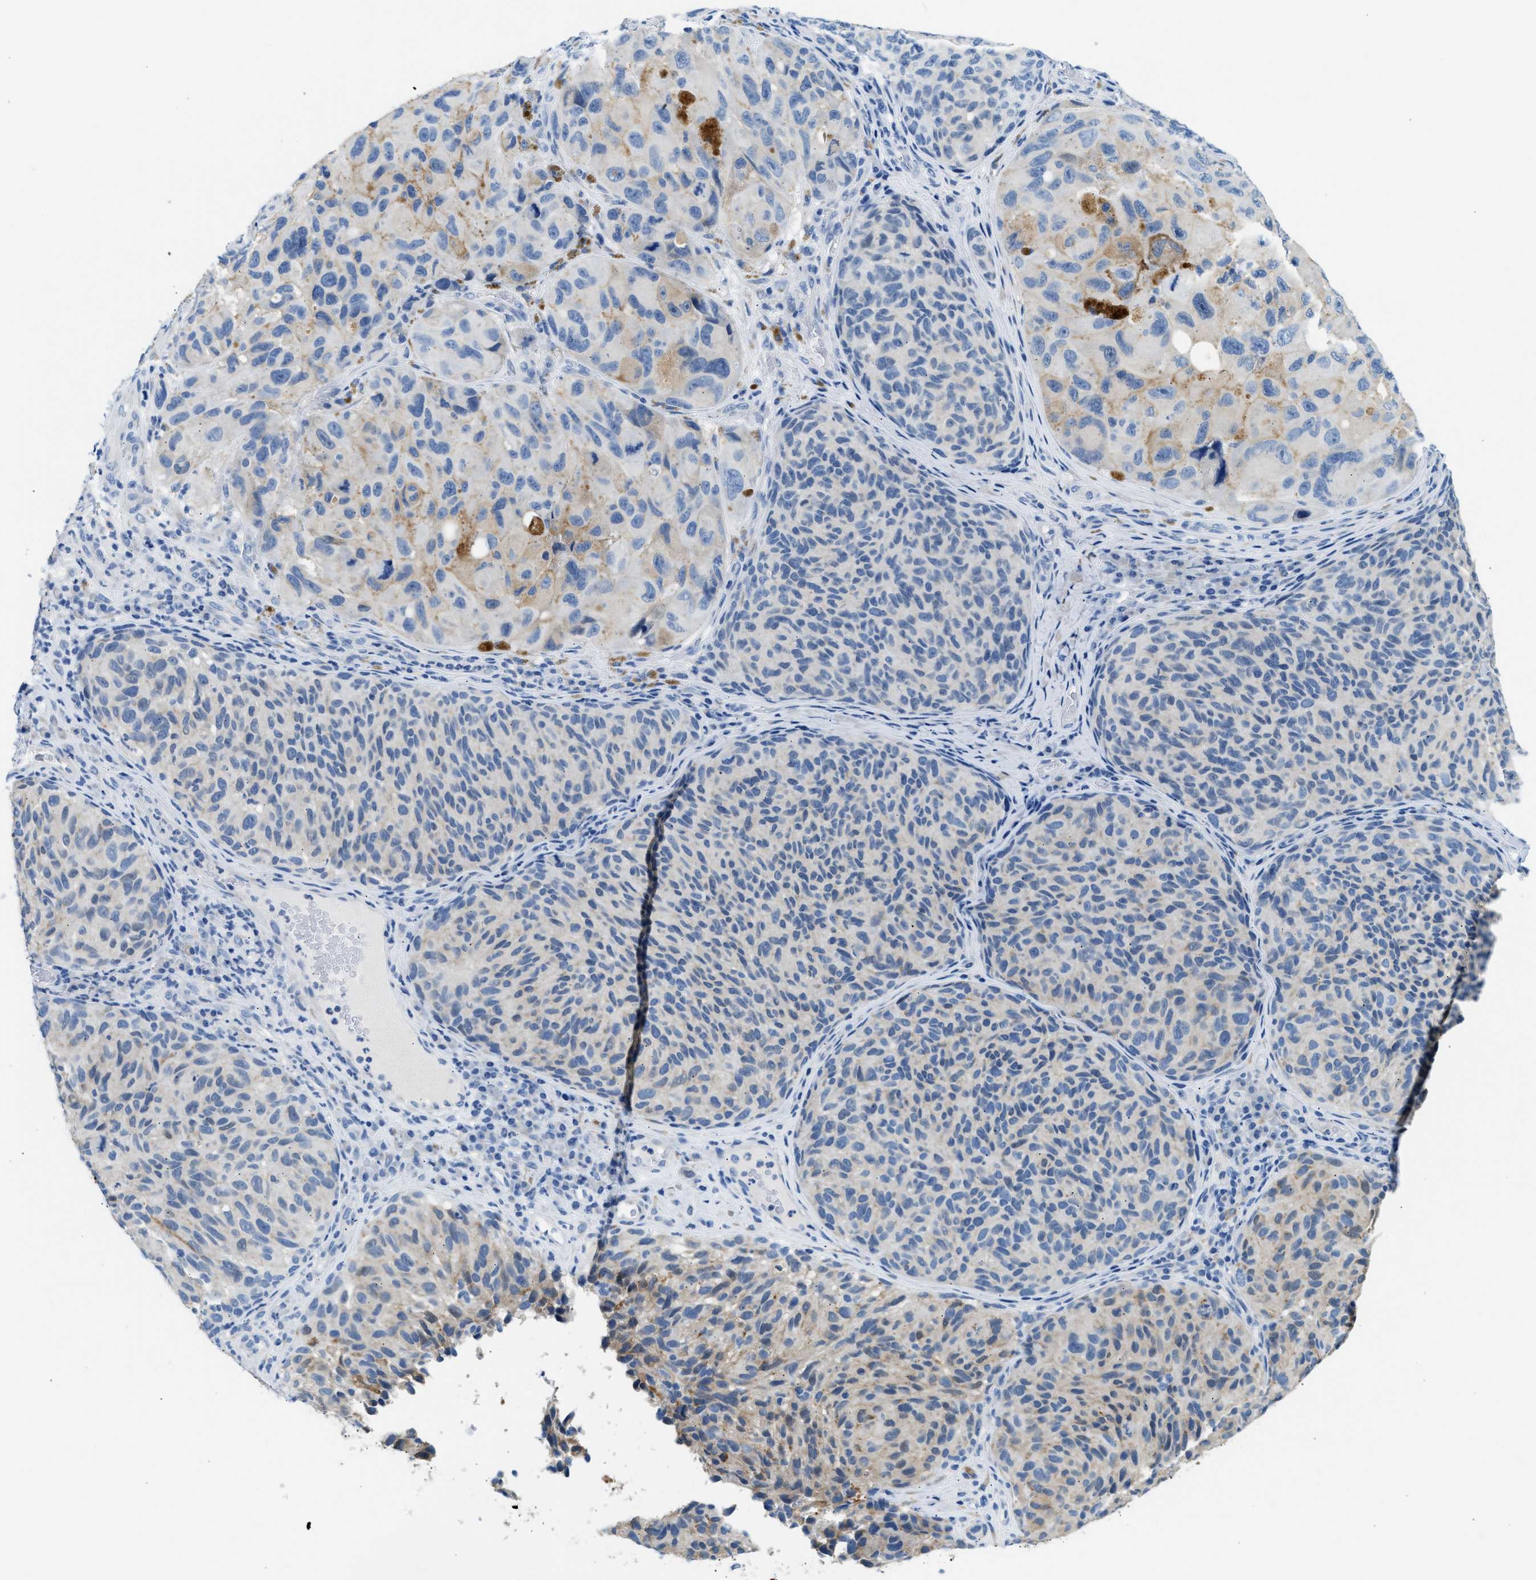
{"staining": {"intensity": "weak", "quantity": "<25%", "location": "cytoplasmic/membranous"}, "tissue": "melanoma", "cell_type": "Tumor cells", "image_type": "cancer", "snomed": [{"axis": "morphology", "description": "Malignant melanoma, NOS"}, {"axis": "topography", "description": "Skin"}], "caption": "IHC of malignant melanoma displays no expression in tumor cells.", "gene": "CLDN18", "patient": {"sex": "female", "age": 73}}